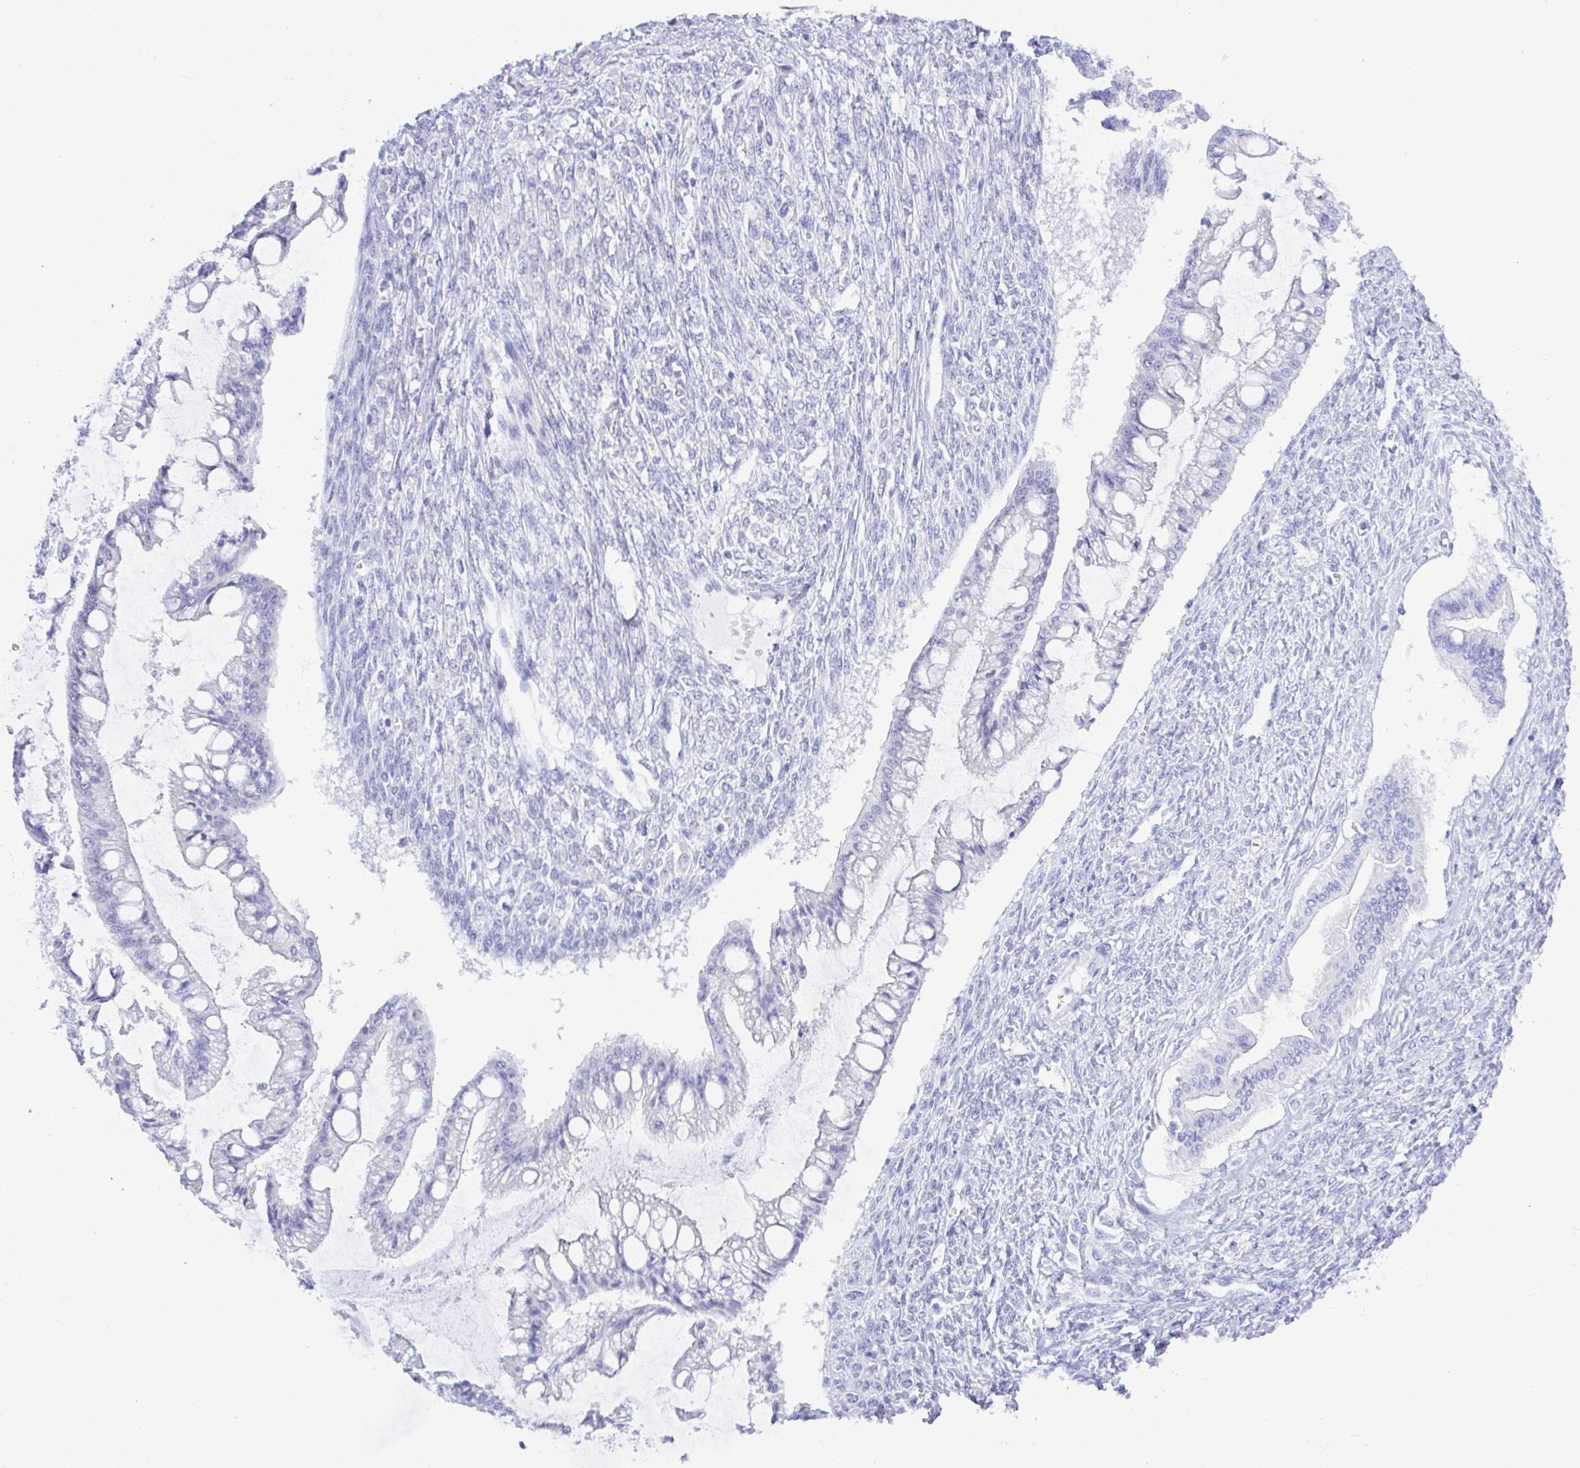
{"staining": {"intensity": "negative", "quantity": "none", "location": "none"}, "tissue": "ovarian cancer", "cell_type": "Tumor cells", "image_type": "cancer", "snomed": [{"axis": "morphology", "description": "Cystadenocarcinoma, mucinous, NOS"}, {"axis": "topography", "description": "Ovary"}], "caption": "The micrograph demonstrates no staining of tumor cells in ovarian mucinous cystadenocarcinoma.", "gene": "SEL1L2", "patient": {"sex": "female", "age": 73}}